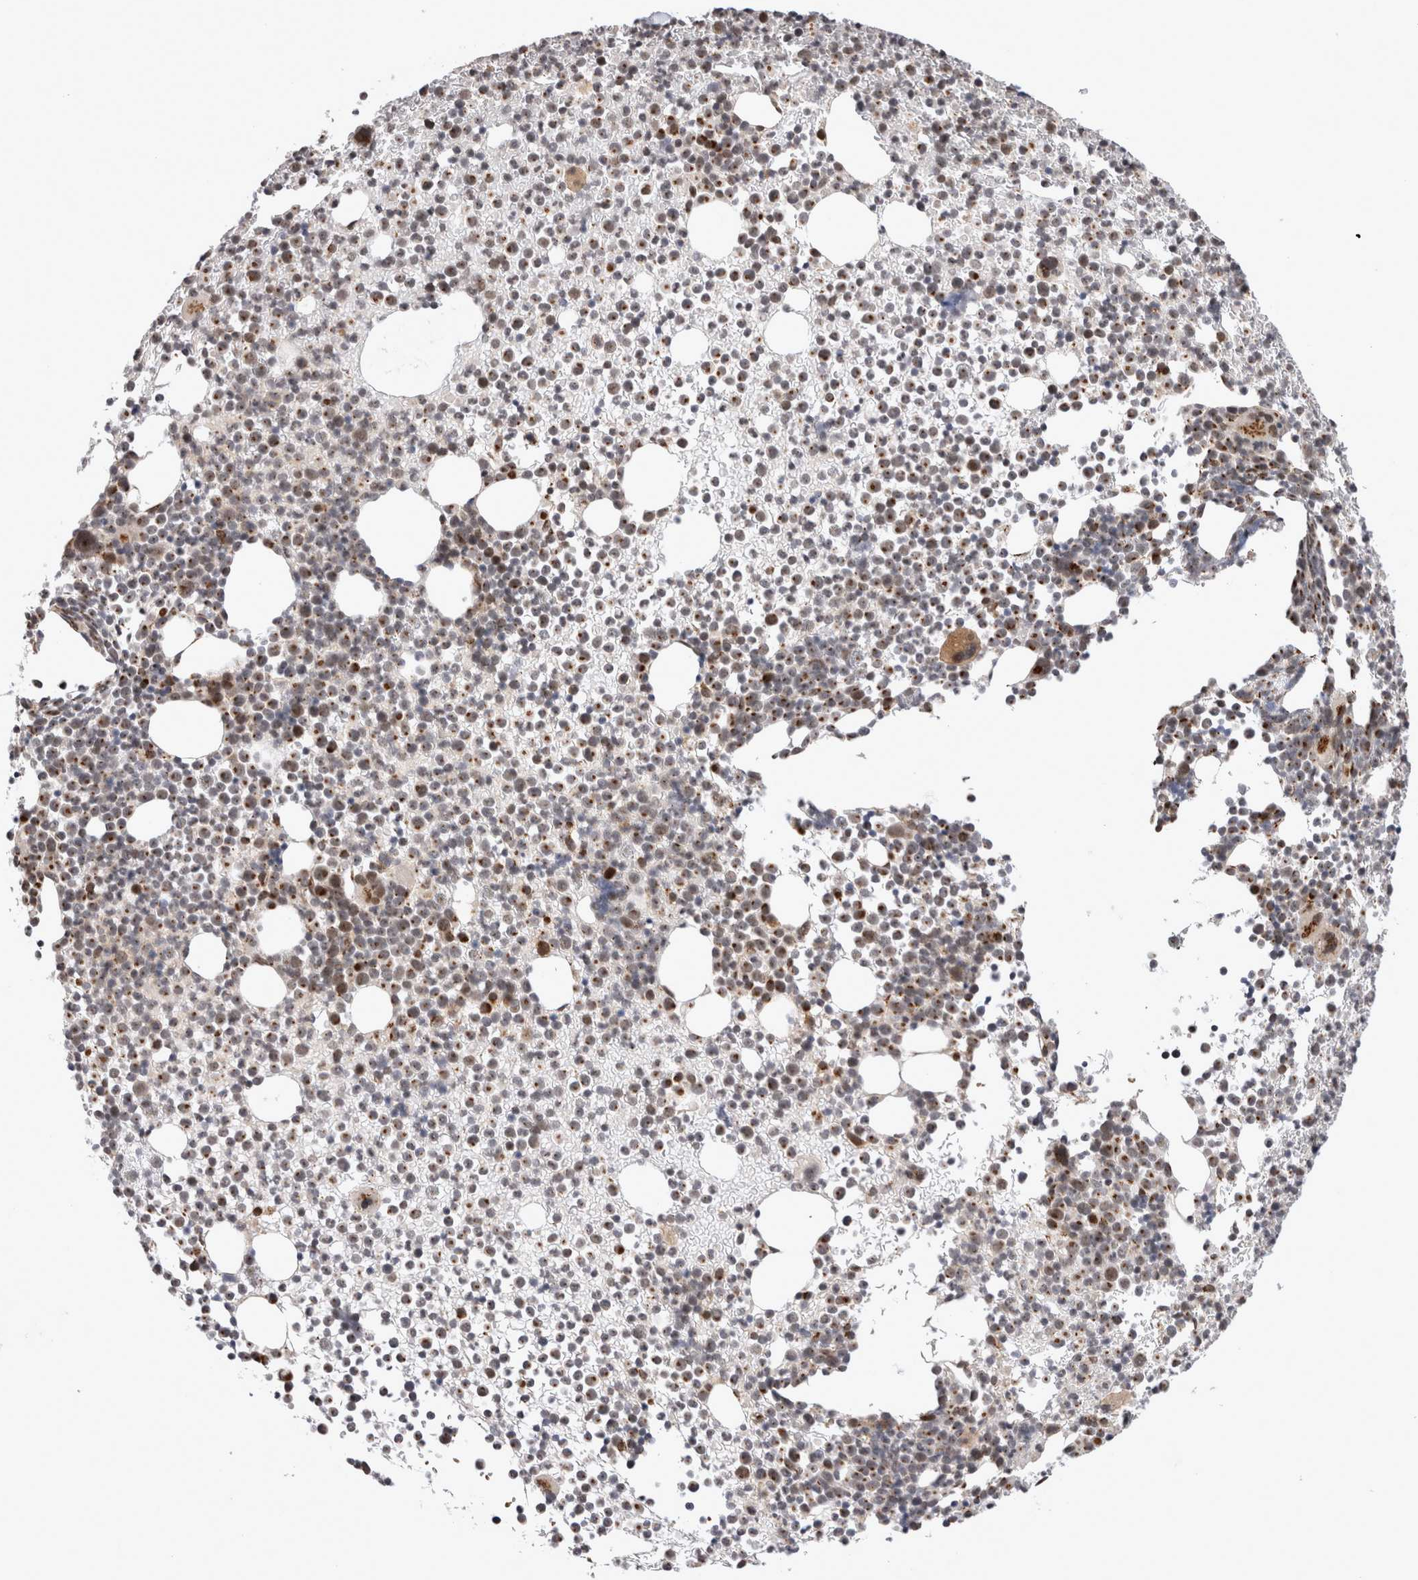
{"staining": {"intensity": "moderate", "quantity": ">75%", "location": "cytoplasmic/membranous,nuclear"}, "tissue": "bone marrow", "cell_type": "Hematopoietic cells", "image_type": "normal", "snomed": [{"axis": "morphology", "description": "Normal tissue, NOS"}, {"axis": "morphology", "description": "Inflammation, NOS"}, {"axis": "topography", "description": "Bone marrow"}], "caption": "Normal bone marrow displays moderate cytoplasmic/membranous,nuclear staining in approximately >75% of hematopoietic cells.", "gene": "TMEM65", "patient": {"sex": "male", "age": 34}}